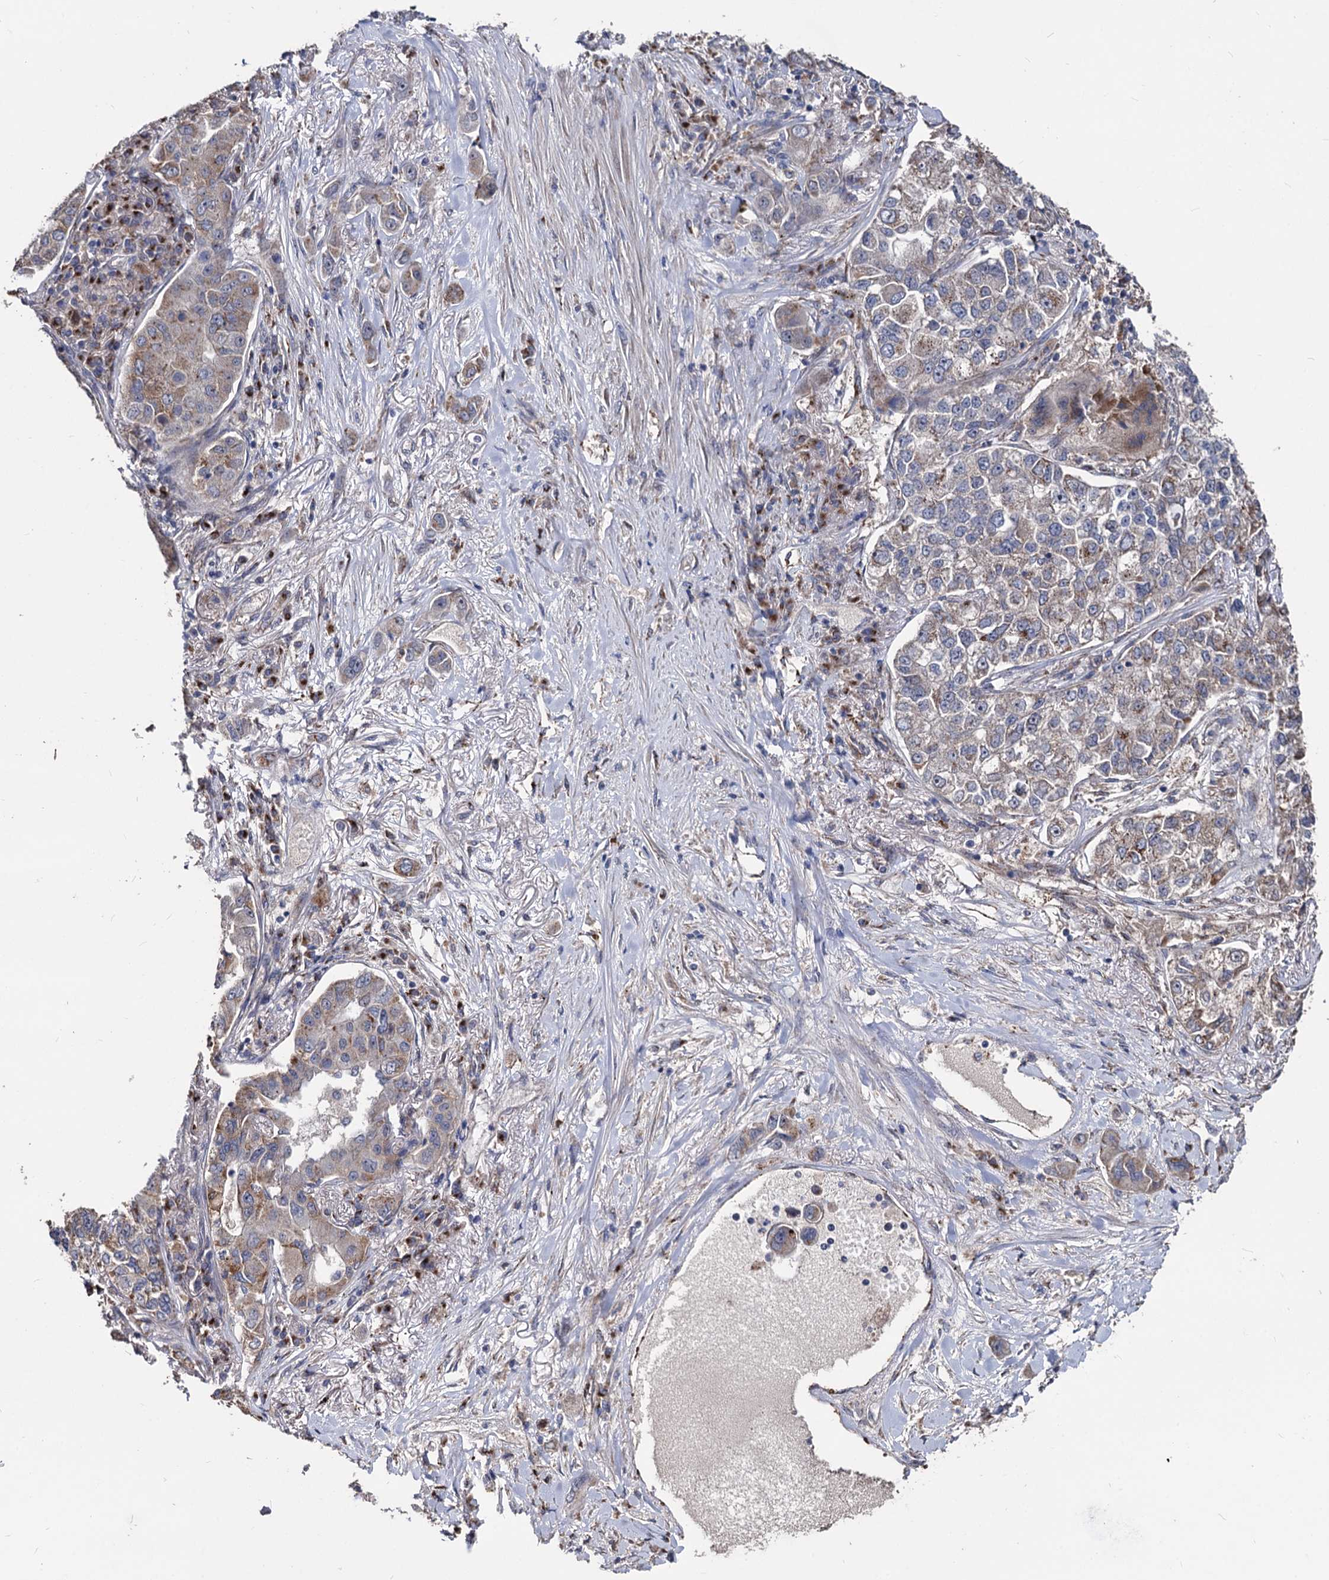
{"staining": {"intensity": "weak", "quantity": "25%-75%", "location": "cytoplasmic/membranous"}, "tissue": "lung cancer", "cell_type": "Tumor cells", "image_type": "cancer", "snomed": [{"axis": "morphology", "description": "Adenocarcinoma, NOS"}, {"axis": "topography", "description": "Lung"}], "caption": "Human lung cancer stained with a protein marker displays weak staining in tumor cells.", "gene": "SMAGP", "patient": {"sex": "male", "age": 49}}